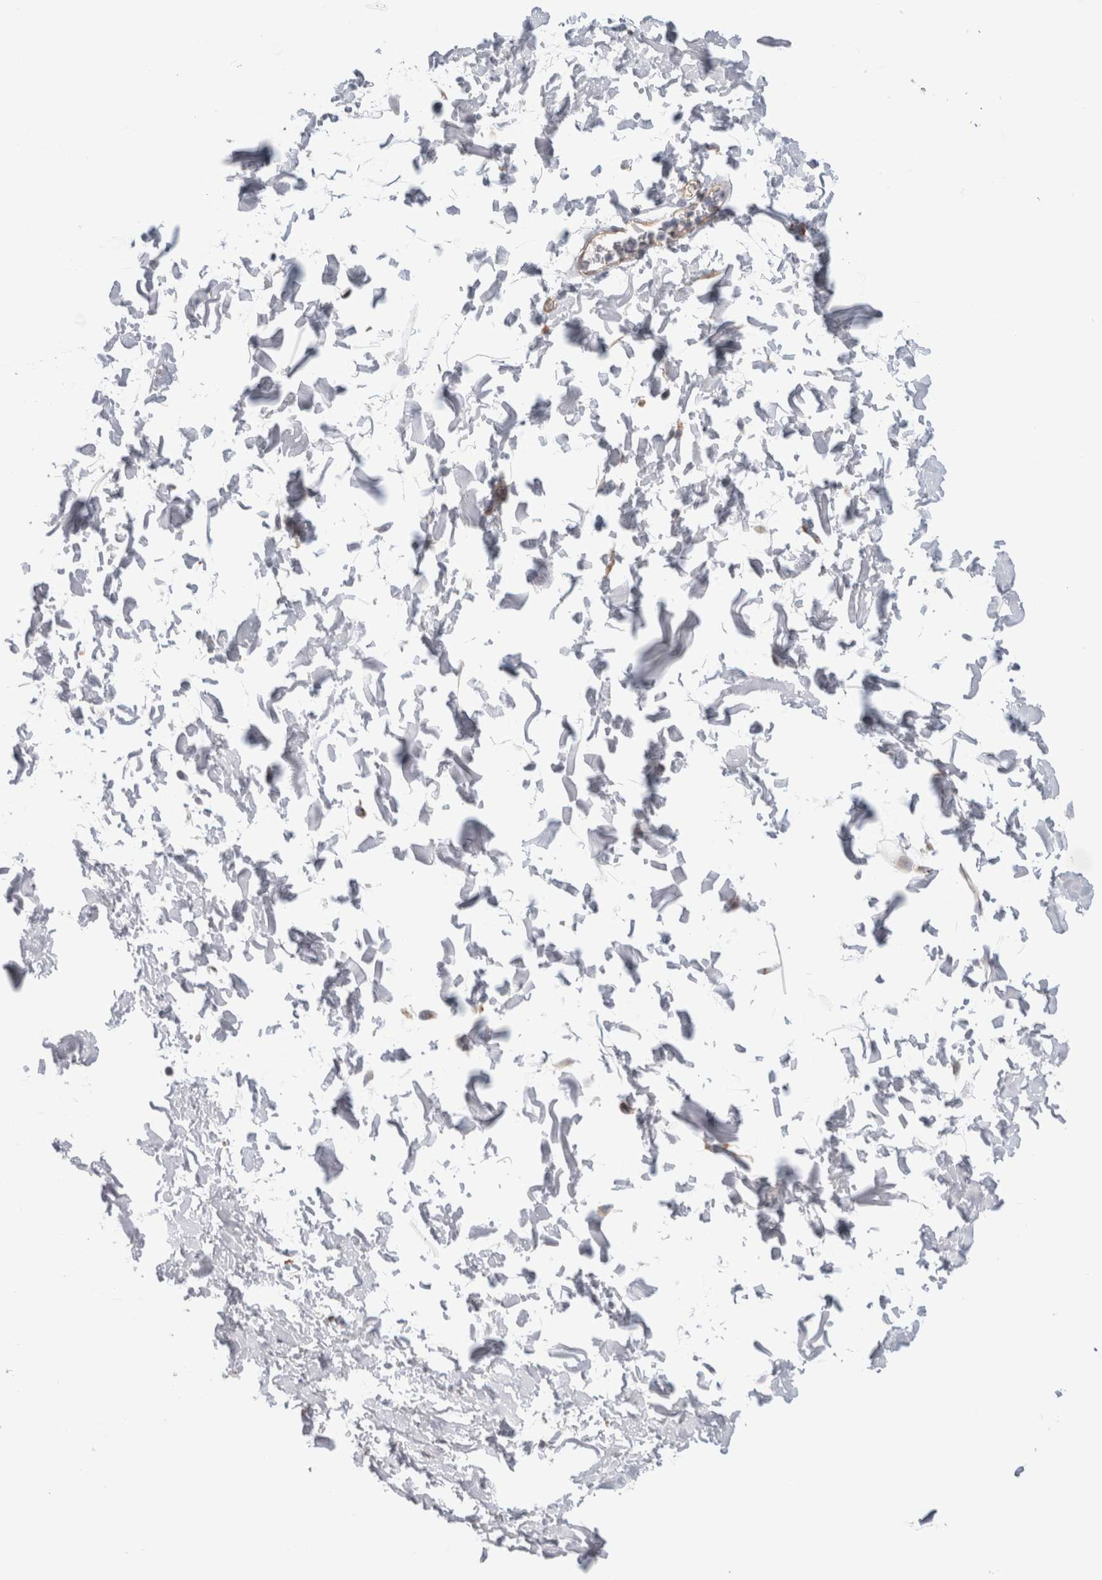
{"staining": {"intensity": "weak", "quantity": "25%-75%", "location": "cytoplasmic/membranous"}, "tissue": "soft tissue", "cell_type": "Peripheral nerve", "image_type": "normal", "snomed": [{"axis": "morphology", "description": "Normal tissue, NOS"}, {"axis": "topography", "description": "Soft tissue"}], "caption": "IHC micrograph of benign soft tissue: soft tissue stained using immunohistochemistry (IHC) reveals low levels of weak protein expression localized specifically in the cytoplasmic/membranous of peripheral nerve, appearing as a cytoplasmic/membranous brown color.", "gene": "ANKMY1", "patient": {"sex": "male", "age": 72}}